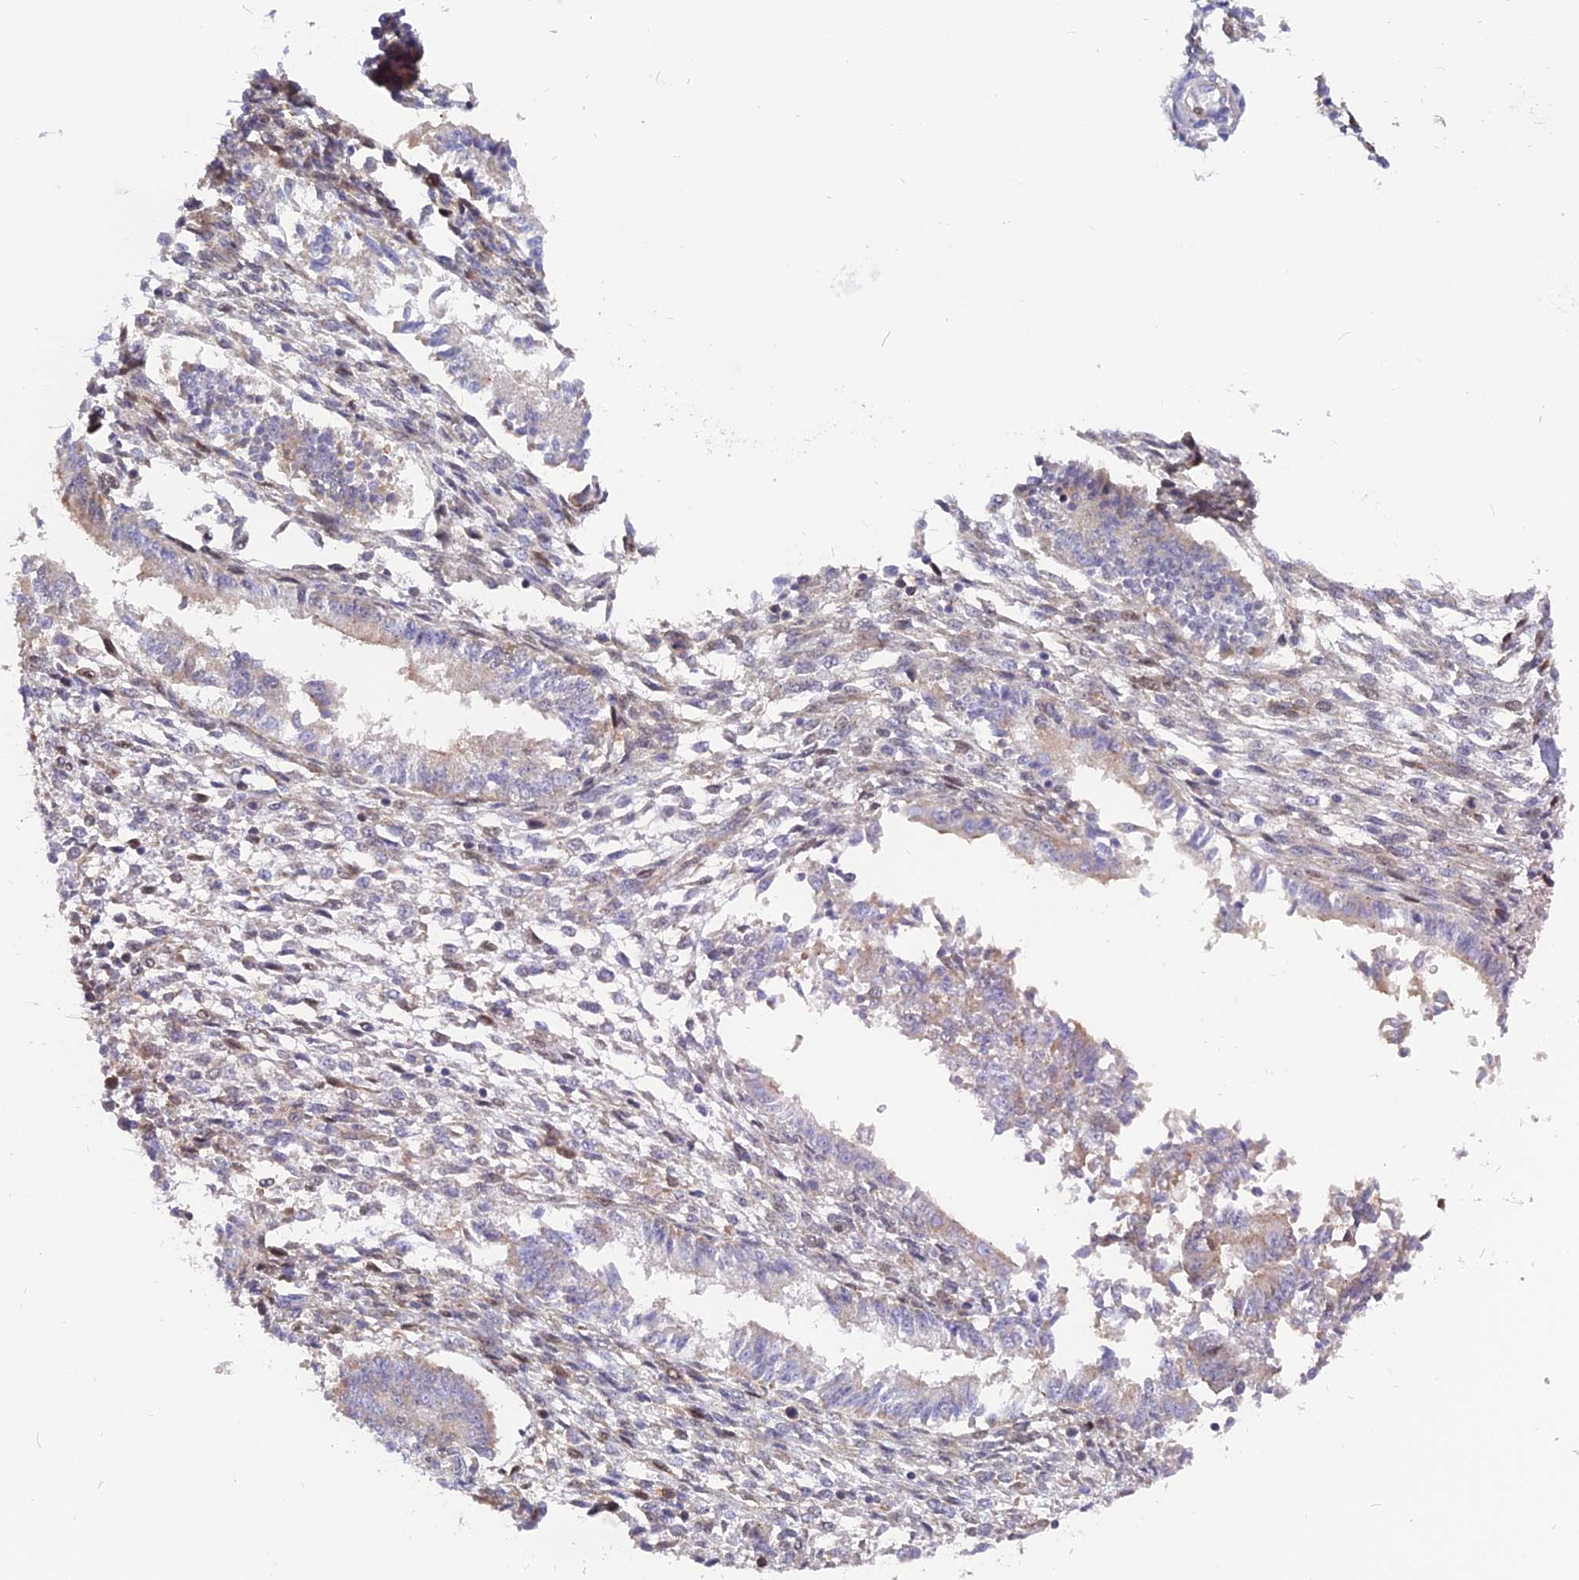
{"staining": {"intensity": "negative", "quantity": "none", "location": "none"}, "tissue": "endometrium", "cell_type": "Cells in endometrial stroma", "image_type": "normal", "snomed": [{"axis": "morphology", "description": "Normal tissue, NOS"}, {"axis": "topography", "description": "Uterus"}, {"axis": "topography", "description": "Endometrium"}], "caption": "Immunohistochemistry photomicrograph of normal endometrium: endometrium stained with DAB displays no significant protein positivity in cells in endometrial stroma. (Stains: DAB immunohistochemistry with hematoxylin counter stain, Microscopy: brightfield microscopy at high magnification).", "gene": "CENPV", "patient": {"sex": "female", "age": 48}}